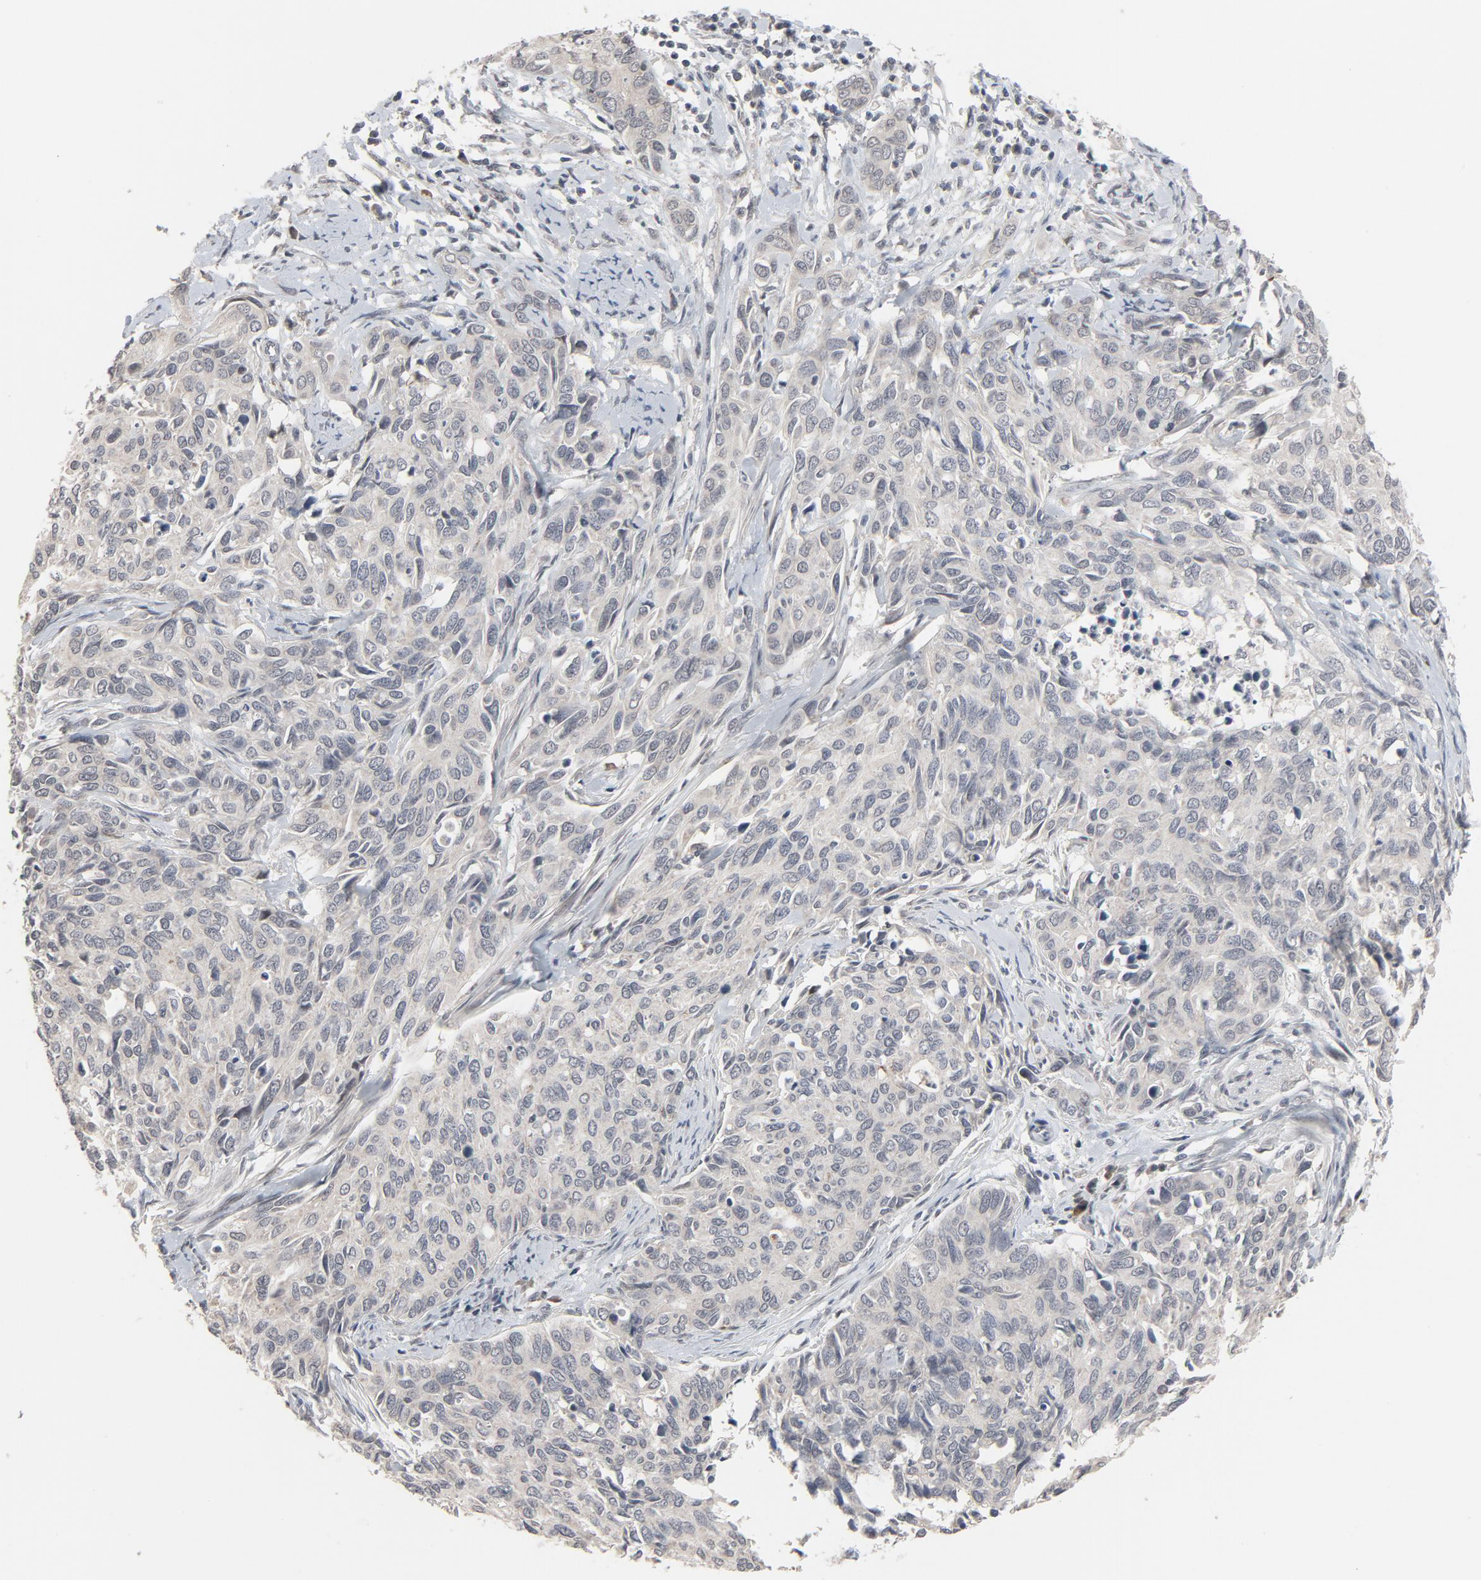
{"staining": {"intensity": "negative", "quantity": "none", "location": "none"}, "tissue": "cervical cancer", "cell_type": "Tumor cells", "image_type": "cancer", "snomed": [{"axis": "morphology", "description": "Squamous cell carcinoma, NOS"}, {"axis": "topography", "description": "Cervix"}], "caption": "An immunohistochemistry (IHC) histopathology image of cervical cancer (squamous cell carcinoma) is shown. There is no staining in tumor cells of cervical cancer (squamous cell carcinoma).", "gene": "MT3", "patient": {"sex": "female", "age": 45}}